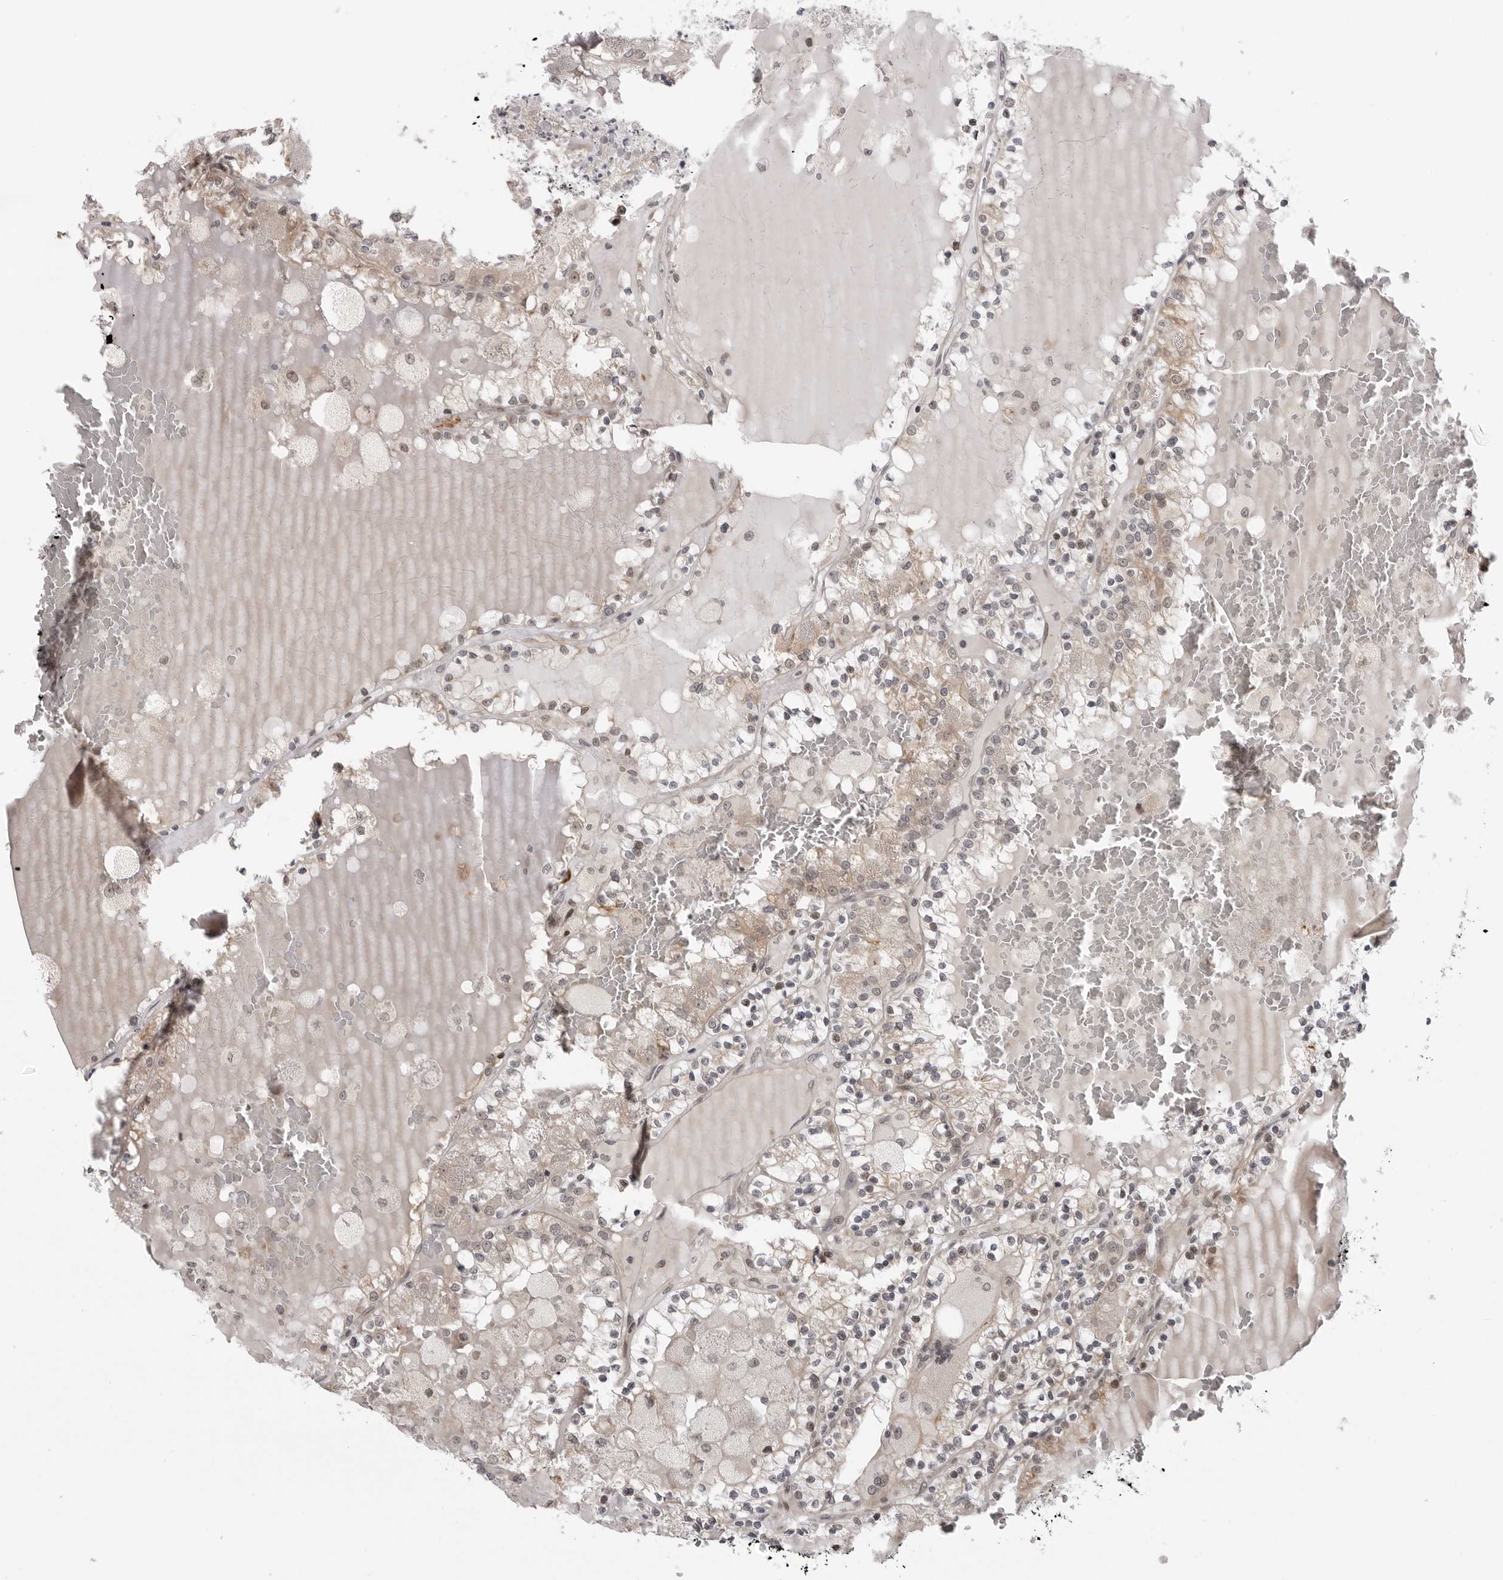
{"staining": {"intensity": "weak", "quantity": ">75%", "location": "cytoplasmic/membranous,nuclear"}, "tissue": "renal cancer", "cell_type": "Tumor cells", "image_type": "cancer", "snomed": [{"axis": "morphology", "description": "Adenocarcinoma, NOS"}, {"axis": "topography", "description": "Kidney"}], "caption": "A brown stain shows weak cytoplasmic/membranous and nuclear positivity of a protein in renal cancer tumor cells.", "gene": "ALPK2", "patient": {"sex": "female", "age": 56}}